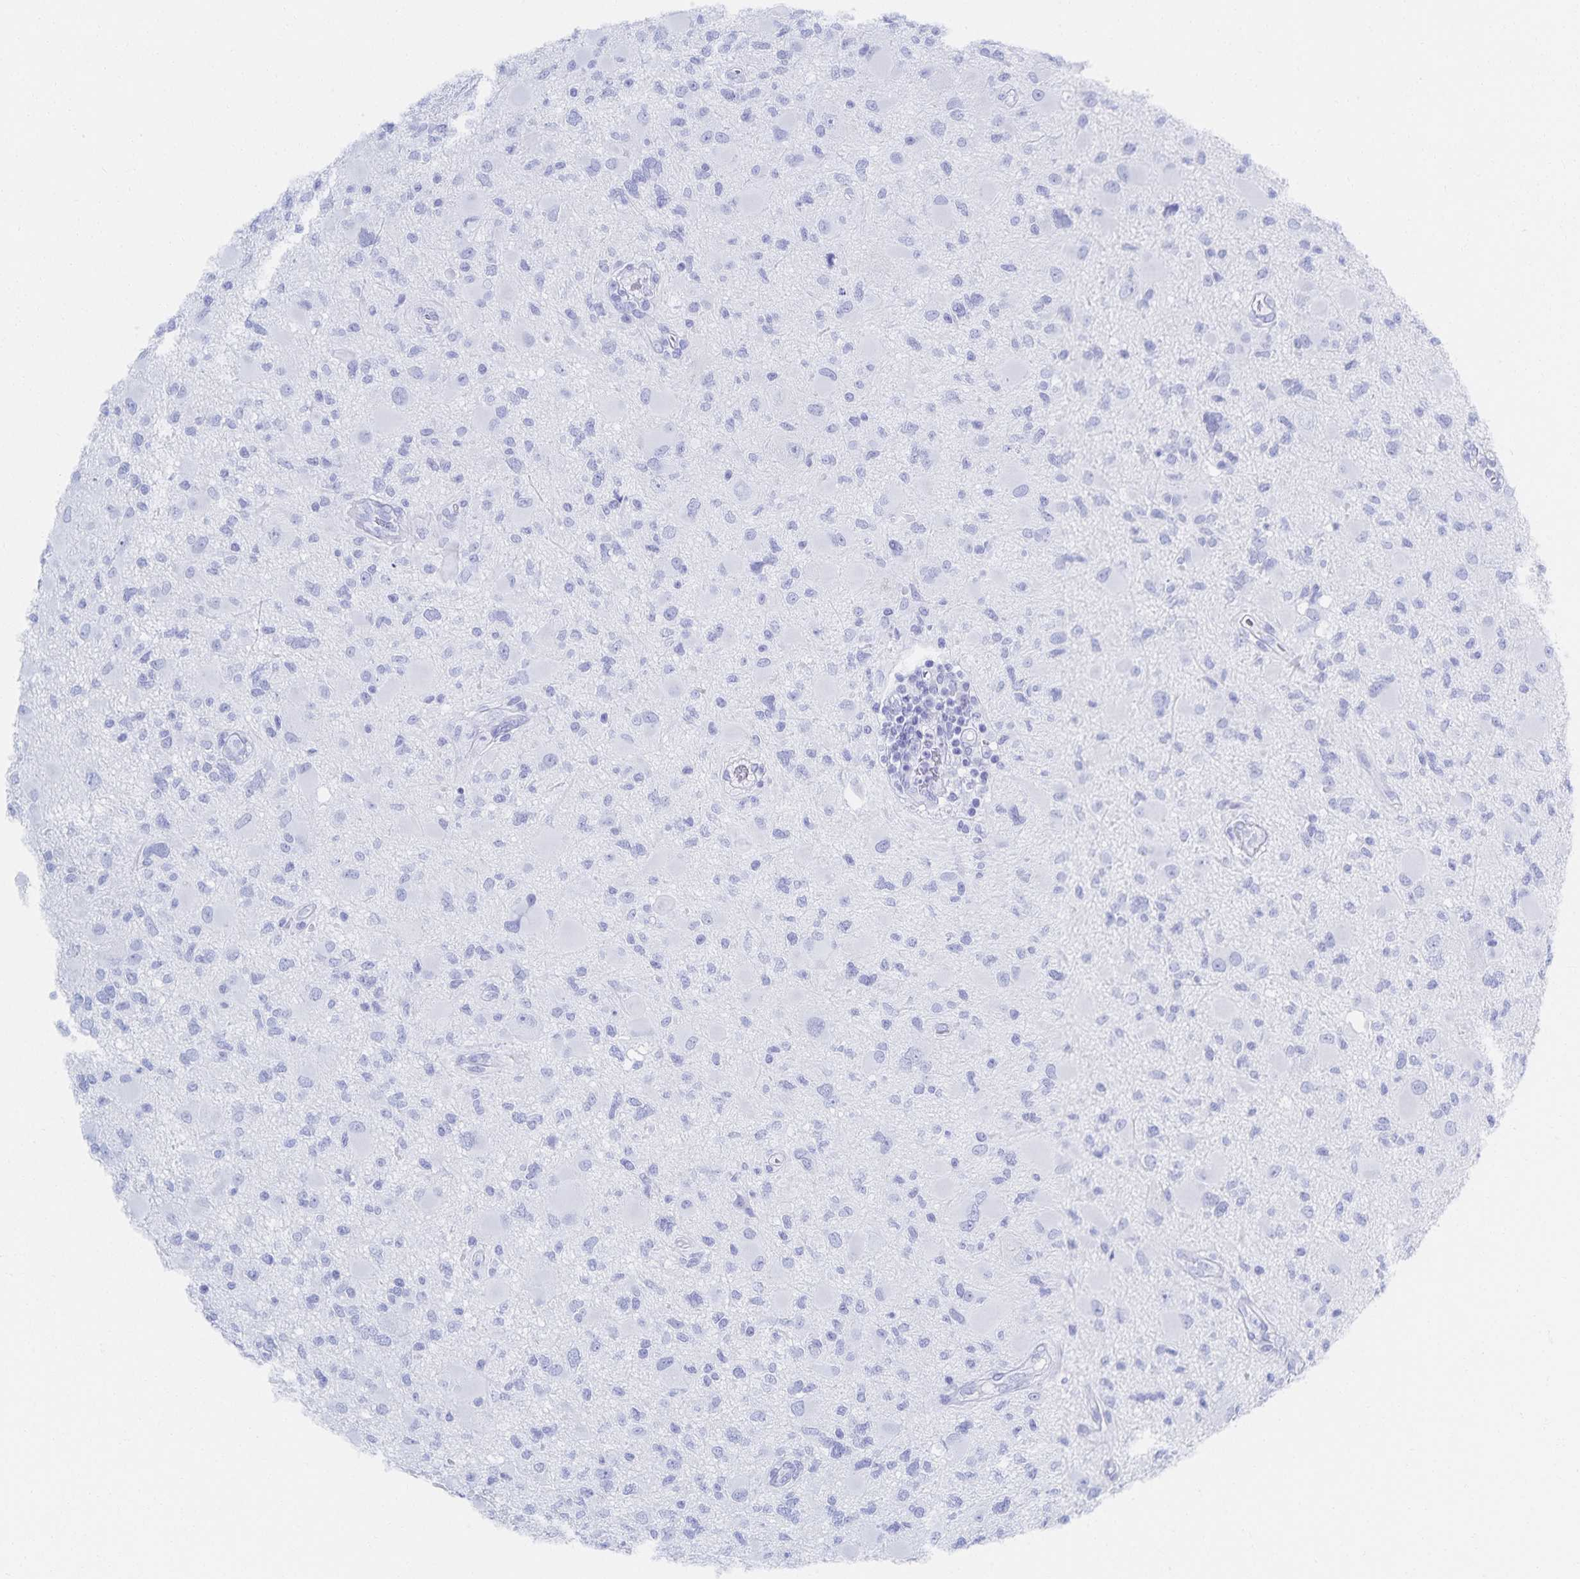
{"staining": {"intensity": "negative", "quantity": "none", "location": "none"}, "tissue": "glioma", "cell_type": "Tumor cells", "image_type": "cancer", "snomed": [{"axis": "morphology", "description": "Glioma, malignant, High grade"}, {"axis": "topography", "description": "Brain"}], "caption": "DAB immunohistochemical staining of malignant glioma (high-grade) displays no significant positivity in tumor cells.", "gene": "SNTN", "patient": {"sex": "male", "age": 54}}